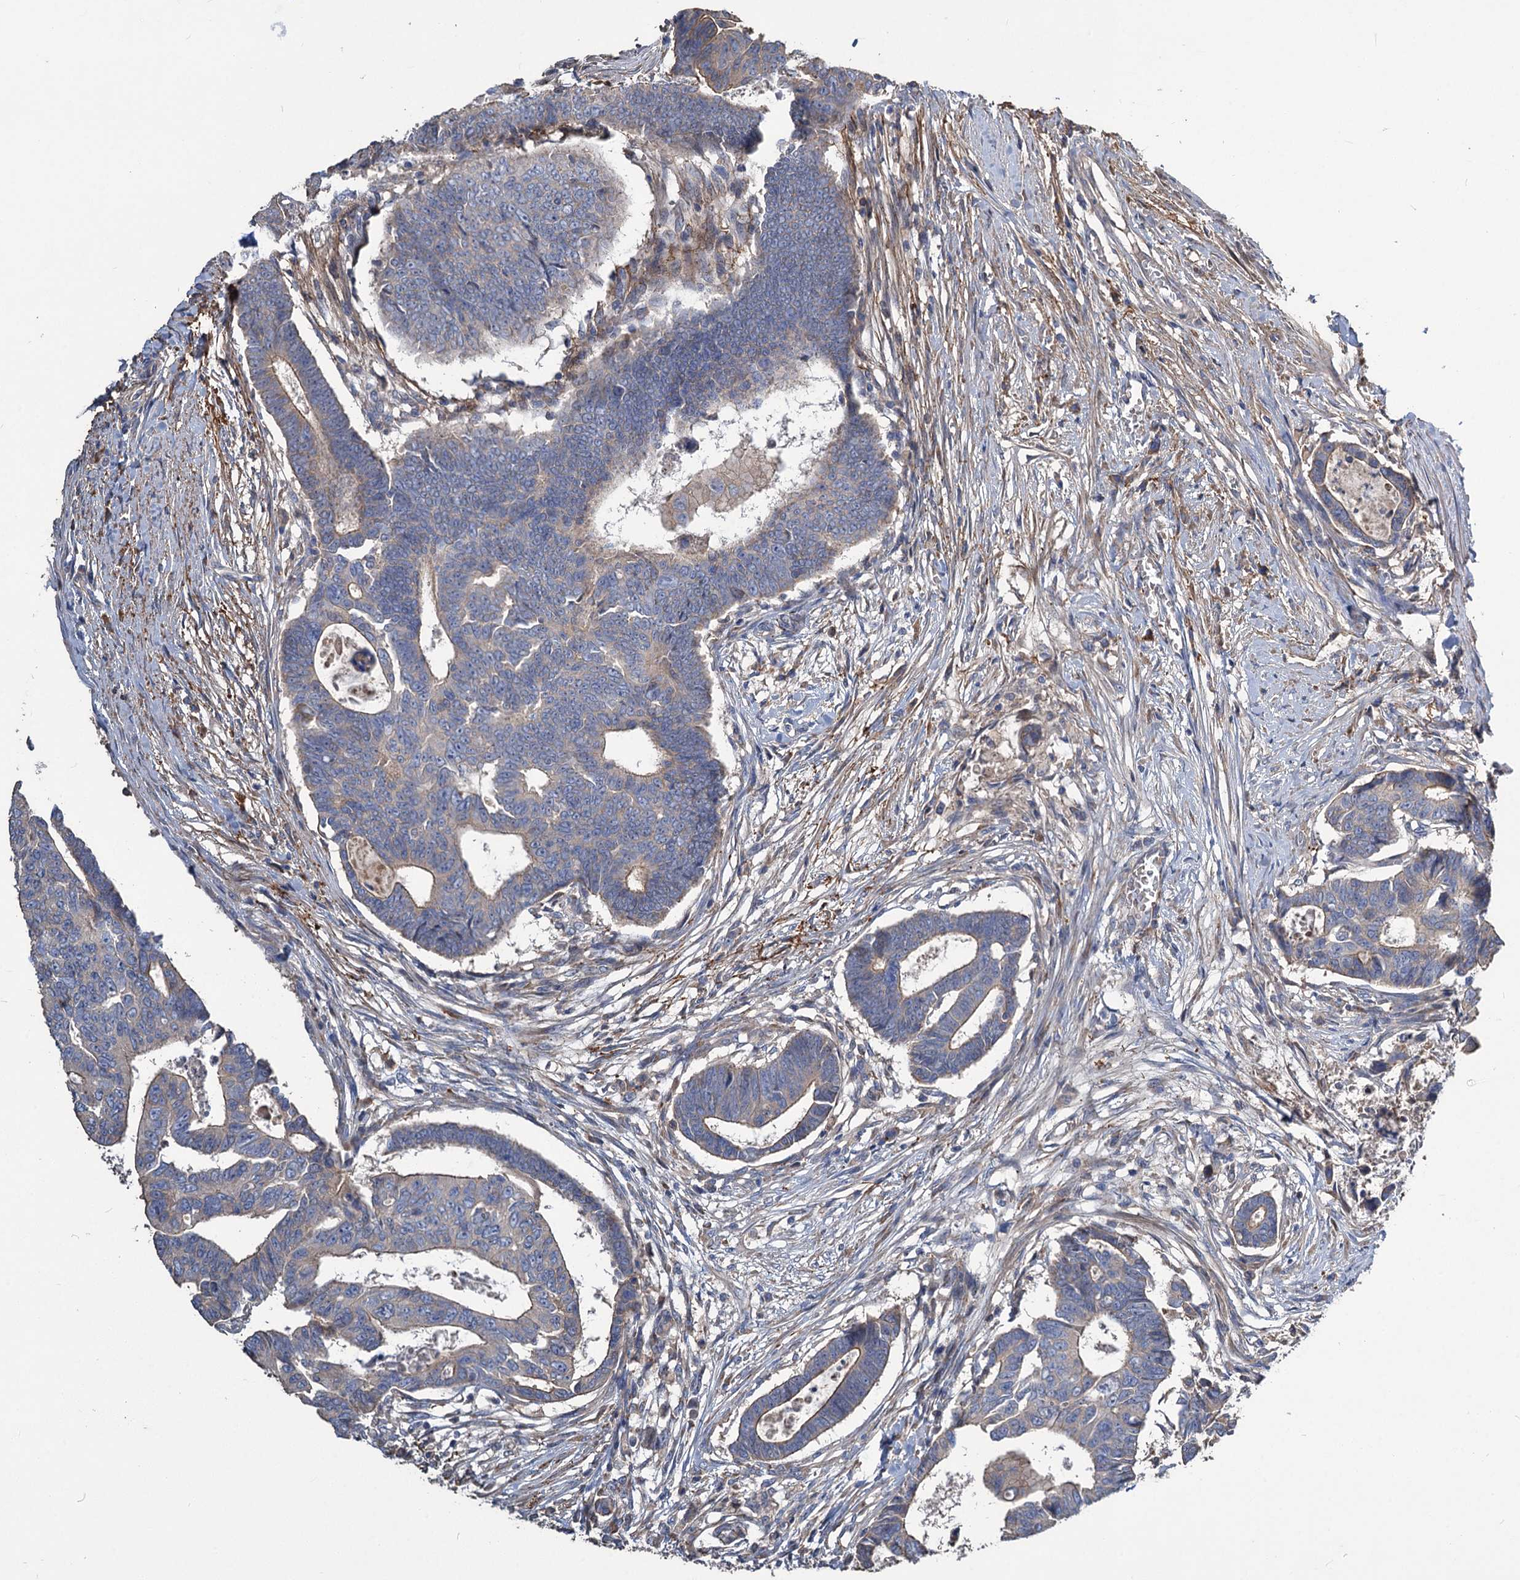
{"staining": {"intensity": "moderate", "quantity": "<25%", "location": "cytoplasmic/membranous"}, "tissue": "colorectal cancer", "cell_type": "Tumor cells", "image_type": "cancer", "snomed": [{"axis": "morphology", "description": "Adenocarcinoma, NOS"}, {"axis": "topography", "description": "Rectum"}], "caption": "Protein analysis of colorectal cancer tissue shows moderate cytoplasmic/membranous staining in approximately <25% of tumor cells.", "gene": "URAD", "patient": {"sex": "female", "age": 65}}